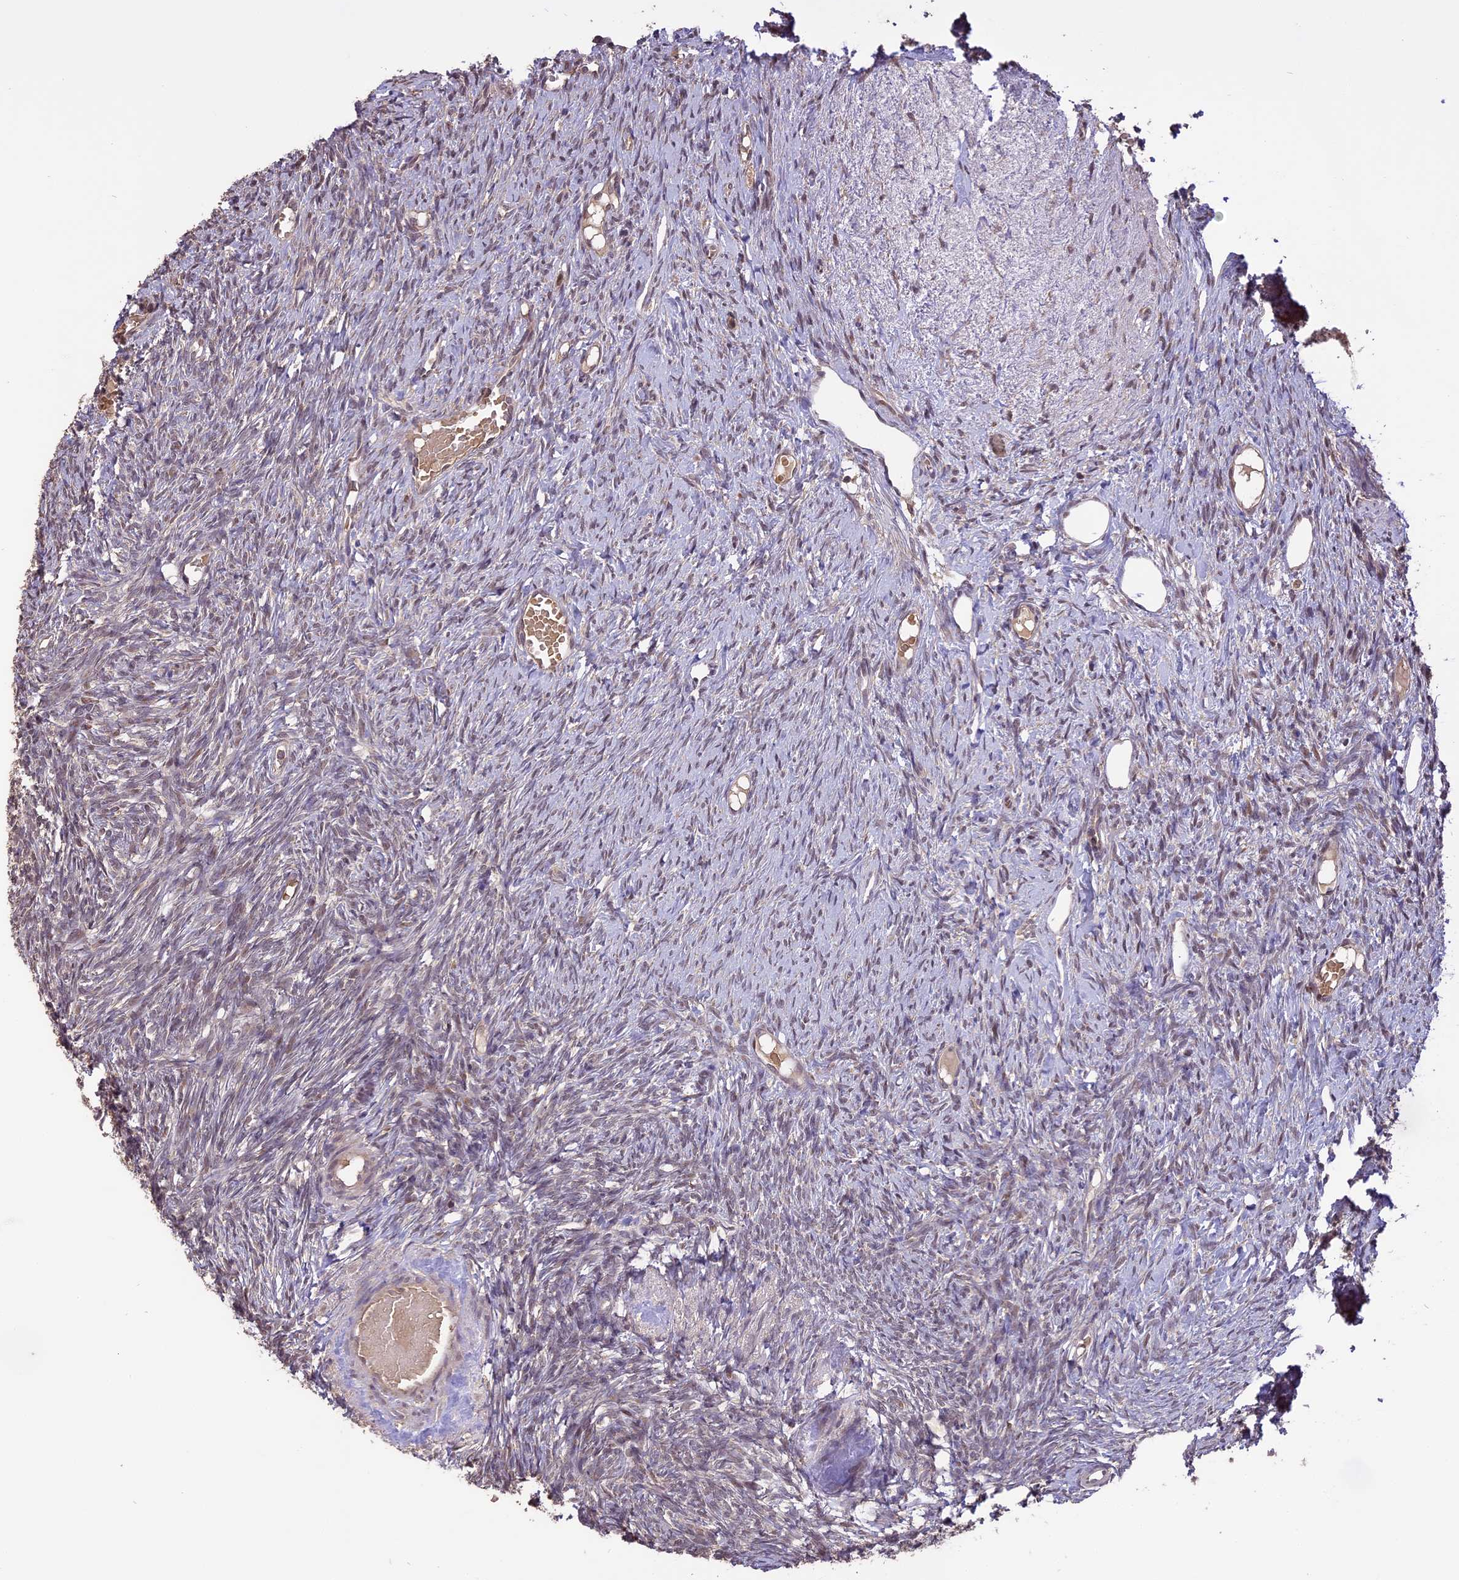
{"staining": {"intensity": "weak", "quantity": "<25%", "location": "cytoplasmic/membranous"}, "tissue": "ovary", "cell_type": "Ovarian stroma cells", "image_type": "normal", "snomed": [{"axis": "morphology", "description": "Normal tissue, NOS"}, {"axis": "topography", "description": "Ovary"}], "caption": "This histopathology image is of normal ovary stained with immunohistochemistry (IHC) to label a protein in brown with the nuclei are counter-stained blue. There is no expression in ovarian stroma cells. (Brightfield microscopy of DAB immunohistochemistry at high magnification).", "gene": "TIGD7", "patient": {"sex": "female", "age": 51}}